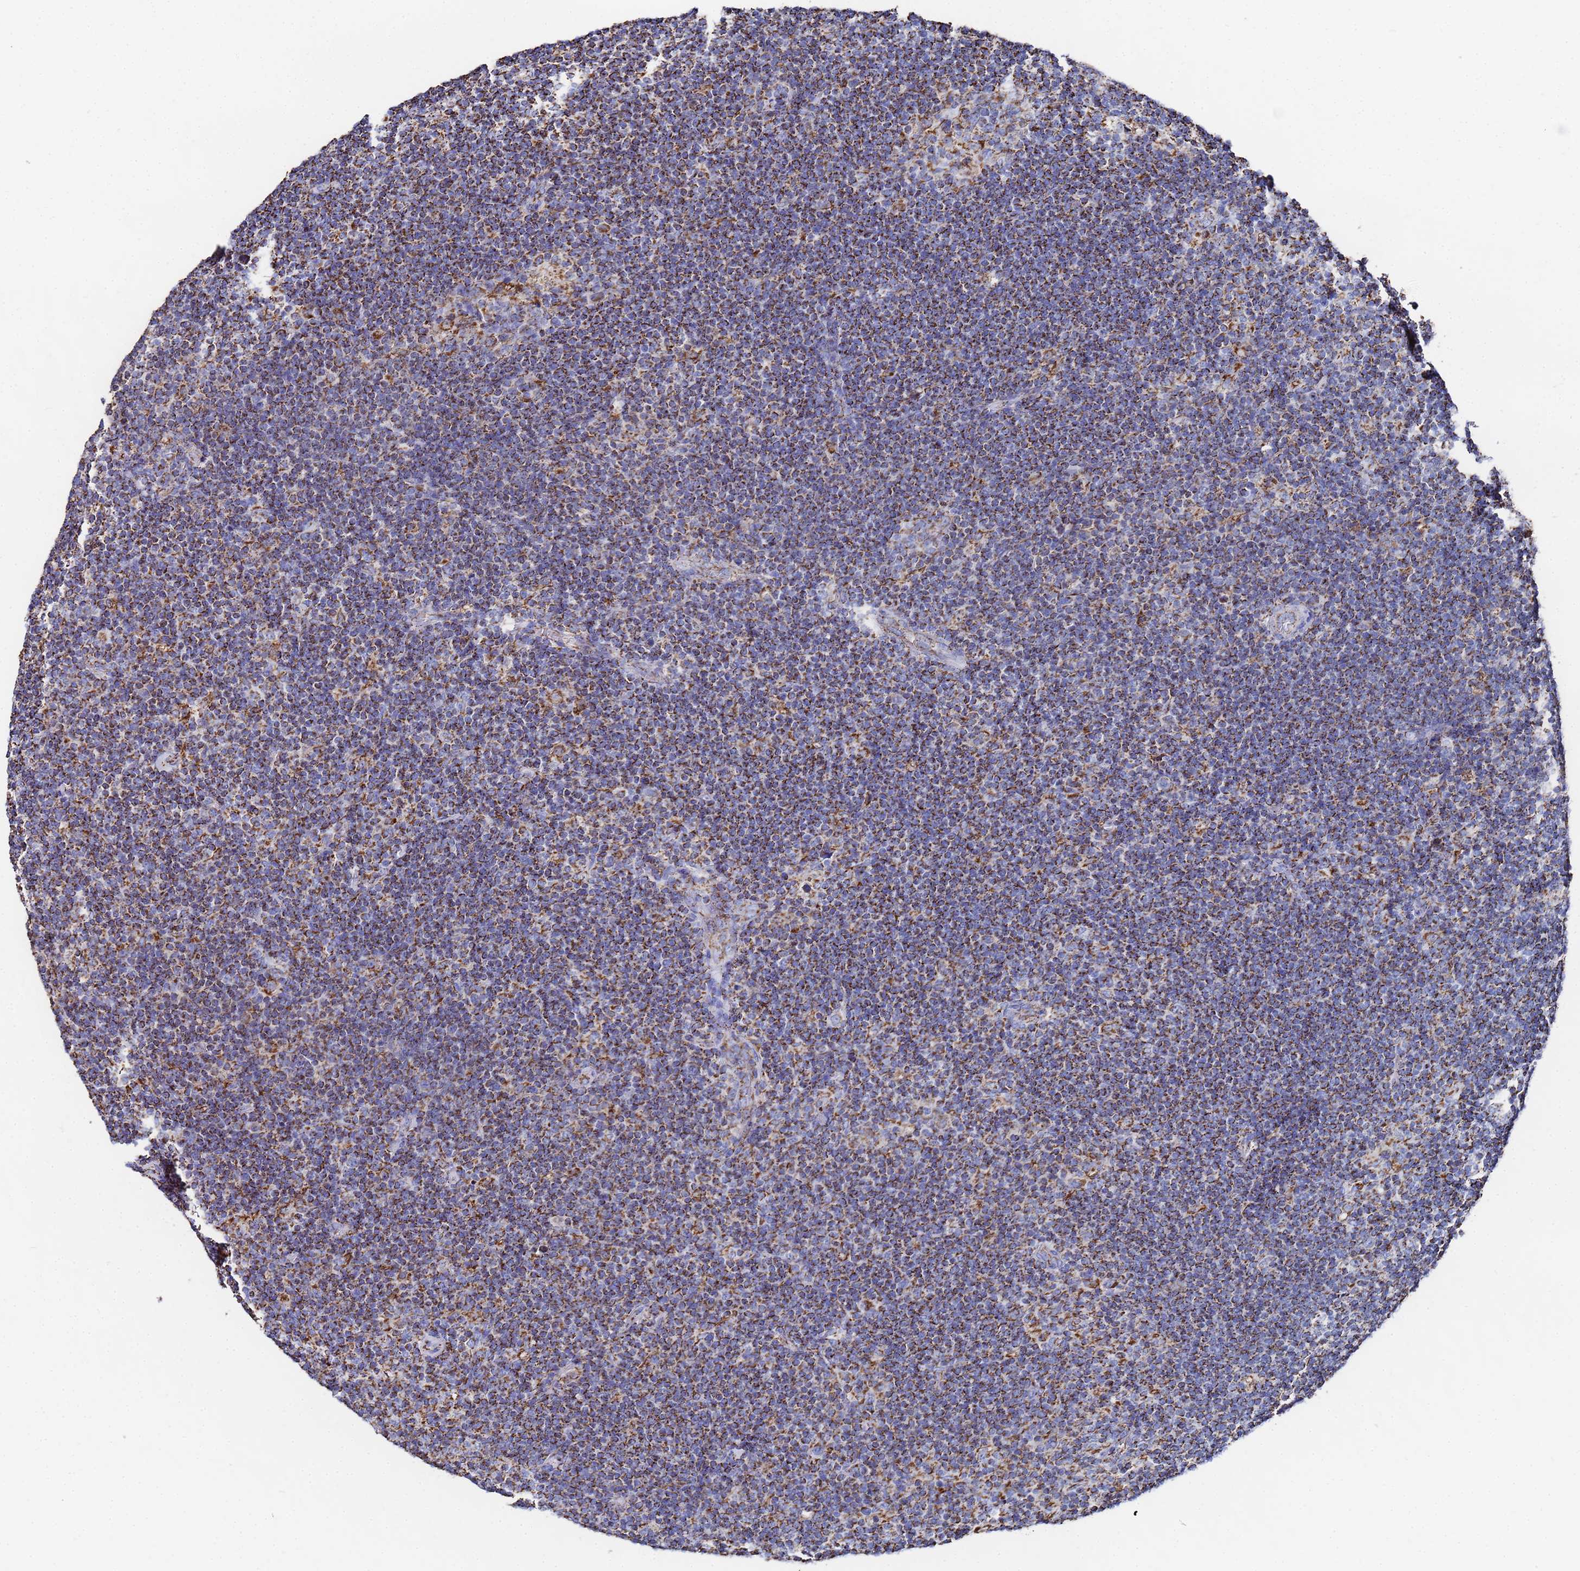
{"staining": {"intensity": "moderate", "quantity": ">75%", "location": "cytoplasmic/membranous"}, "tissue": "lymphoma", "cell_type": "Tumor cells", "image_type": "cancer", "snomed": [{"axis": "morphology", "description": "Hodgkin's disease, NOS"}, {"axis": "topography", "description": "Lymph node"}], "caption": "High-magnification brightfield microscopy of Hodgkin's disease stained with DAB (3,3'-diaminobenzidine) (brown) and counterstained with hematoxylin (blue). tumor cells exhibit moderate cytoplasmic/membranous positivity is identified in approximately>75% of cells.", "gene": "GLUD1", "patient": {"sex": "female", "age": 57}}